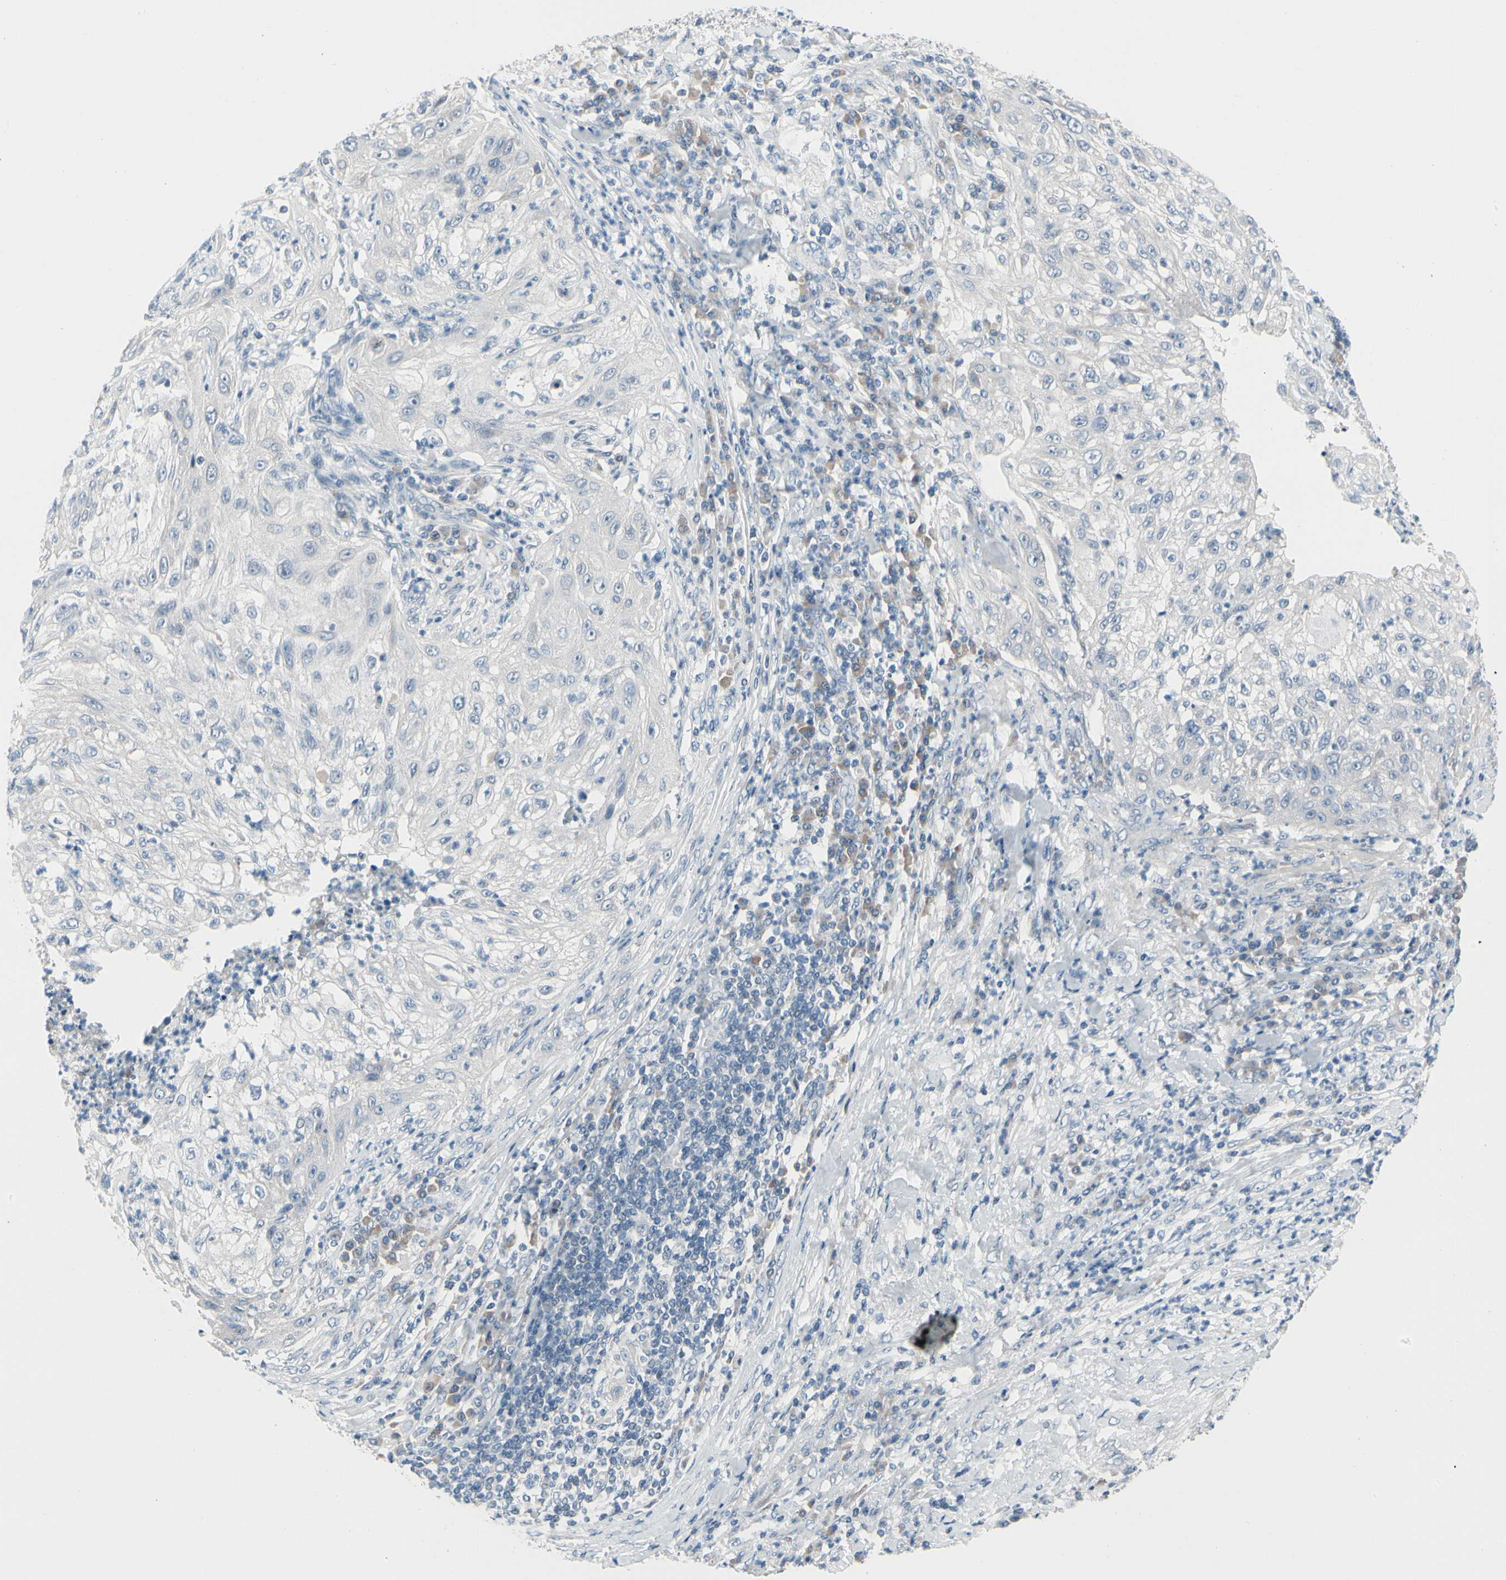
{"staining": {"intensity": "negative", "quantity": "none", "location": "none"}, "tissue": "lung cancer", "cell_type": "Tumor cells", "image_type": "cancer", "snomed": [{"axis": "morphology", "description": "Inflammation, NOS"}, {"axis": "morphology", "description": "Squamous cell carcinoma, NOS"}, {"axis": "topography", "description": "Lymph node"}, {"axis": "topography", "description": "Soft tissue"}, {"axis": "topography", "description": "Lung"}], "caption": "This is an IHC histopathology image of lung cancer (squamous cell carcinoma). There is no expression in tumor cells.", "gene": "PGR", "patient": {"sex": "male", "age": 66}}